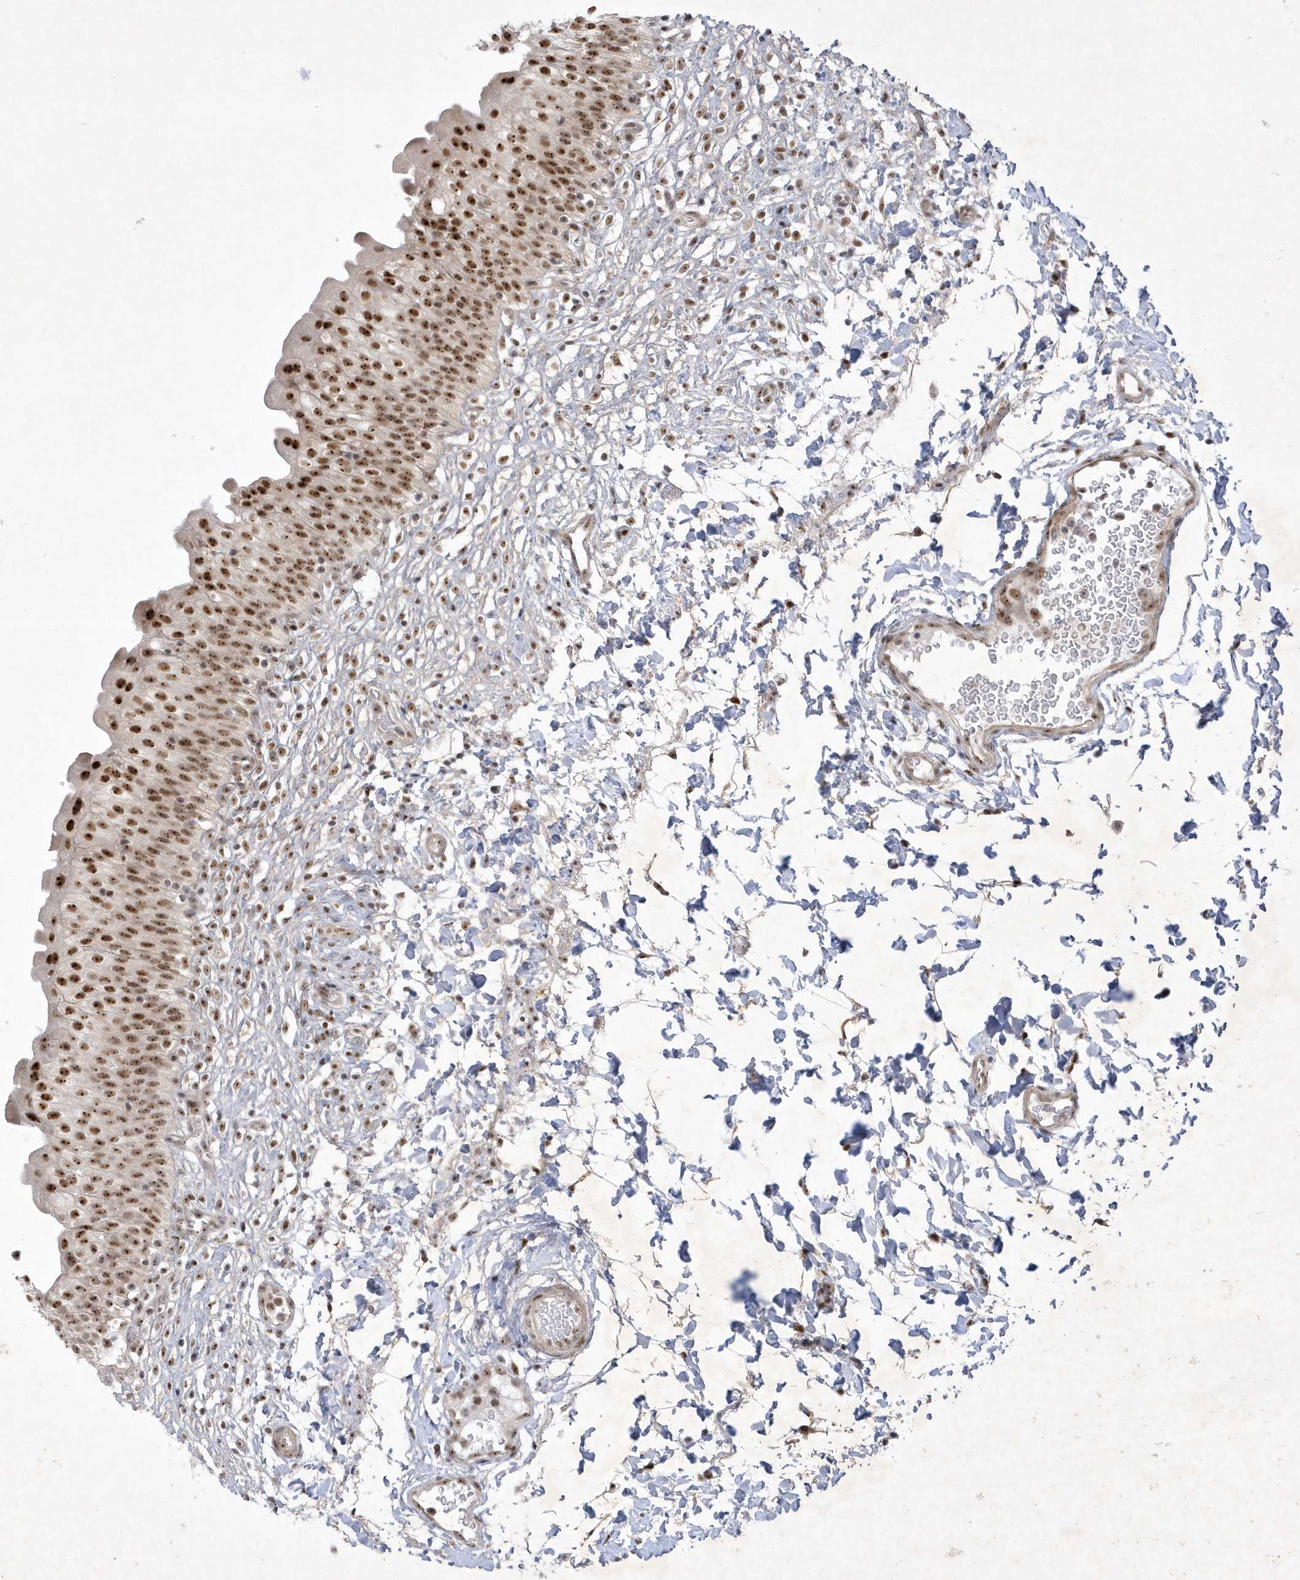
{"staining": {"intensity": "strong", "quantity": ">75%", "location": "nuclear"}, "tissue": "urinary bladder", "cell_type": "Urothelial cells", "image_type": "normal", "snomed": [{"axis": "morphology", "description": "Normal tissue, NOS"}, {"axis": "topography", "description": "Urinary bladder"}], "caption": "Approximately >75% of urothelial cells in unremarkable urinary bladder show strong nuclear protein expression as visualized by brown immunohistochemical staining.", "gene": "NPM3", "patient": {"sex": "male", "age": 55}}